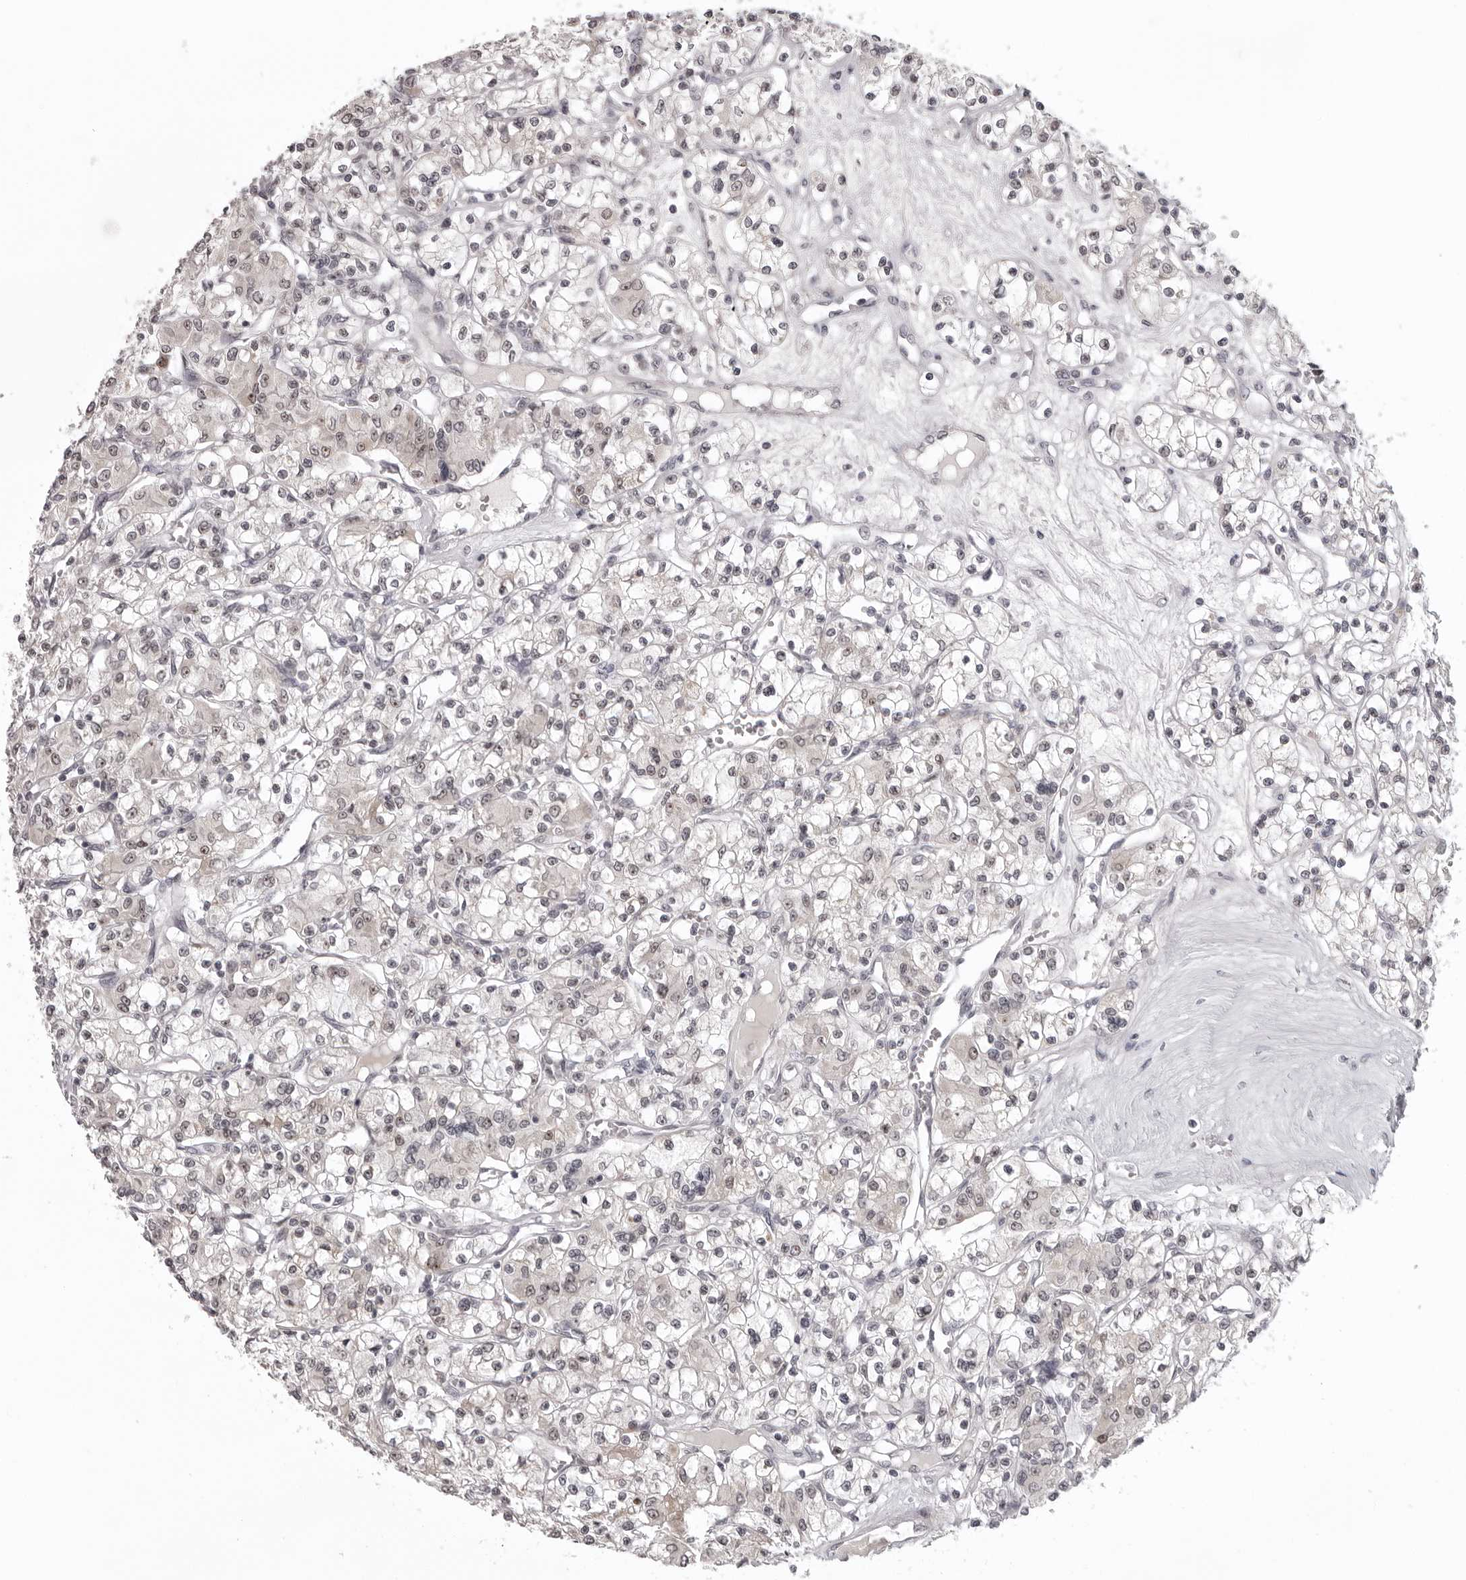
{"staining": {"intensity": "moderate", "quantity": "25%-75%", "location": "nuclear"}, "tissue": "renal cancer", "cell_type": "Tumor cells", "image_type": "cancer", "snomed": [{"axis": "morphology", "description": "Adenocarcinoma, NOS"}, {"axis": "topography", "description": "Kidney"}], "caption": "Renal cancer (adenocarcinoma) stained with a protein marker reveals moderate staining in tumor cells.", "gene": "HELZ", "patient": {"sex": "female", "age": 59}}